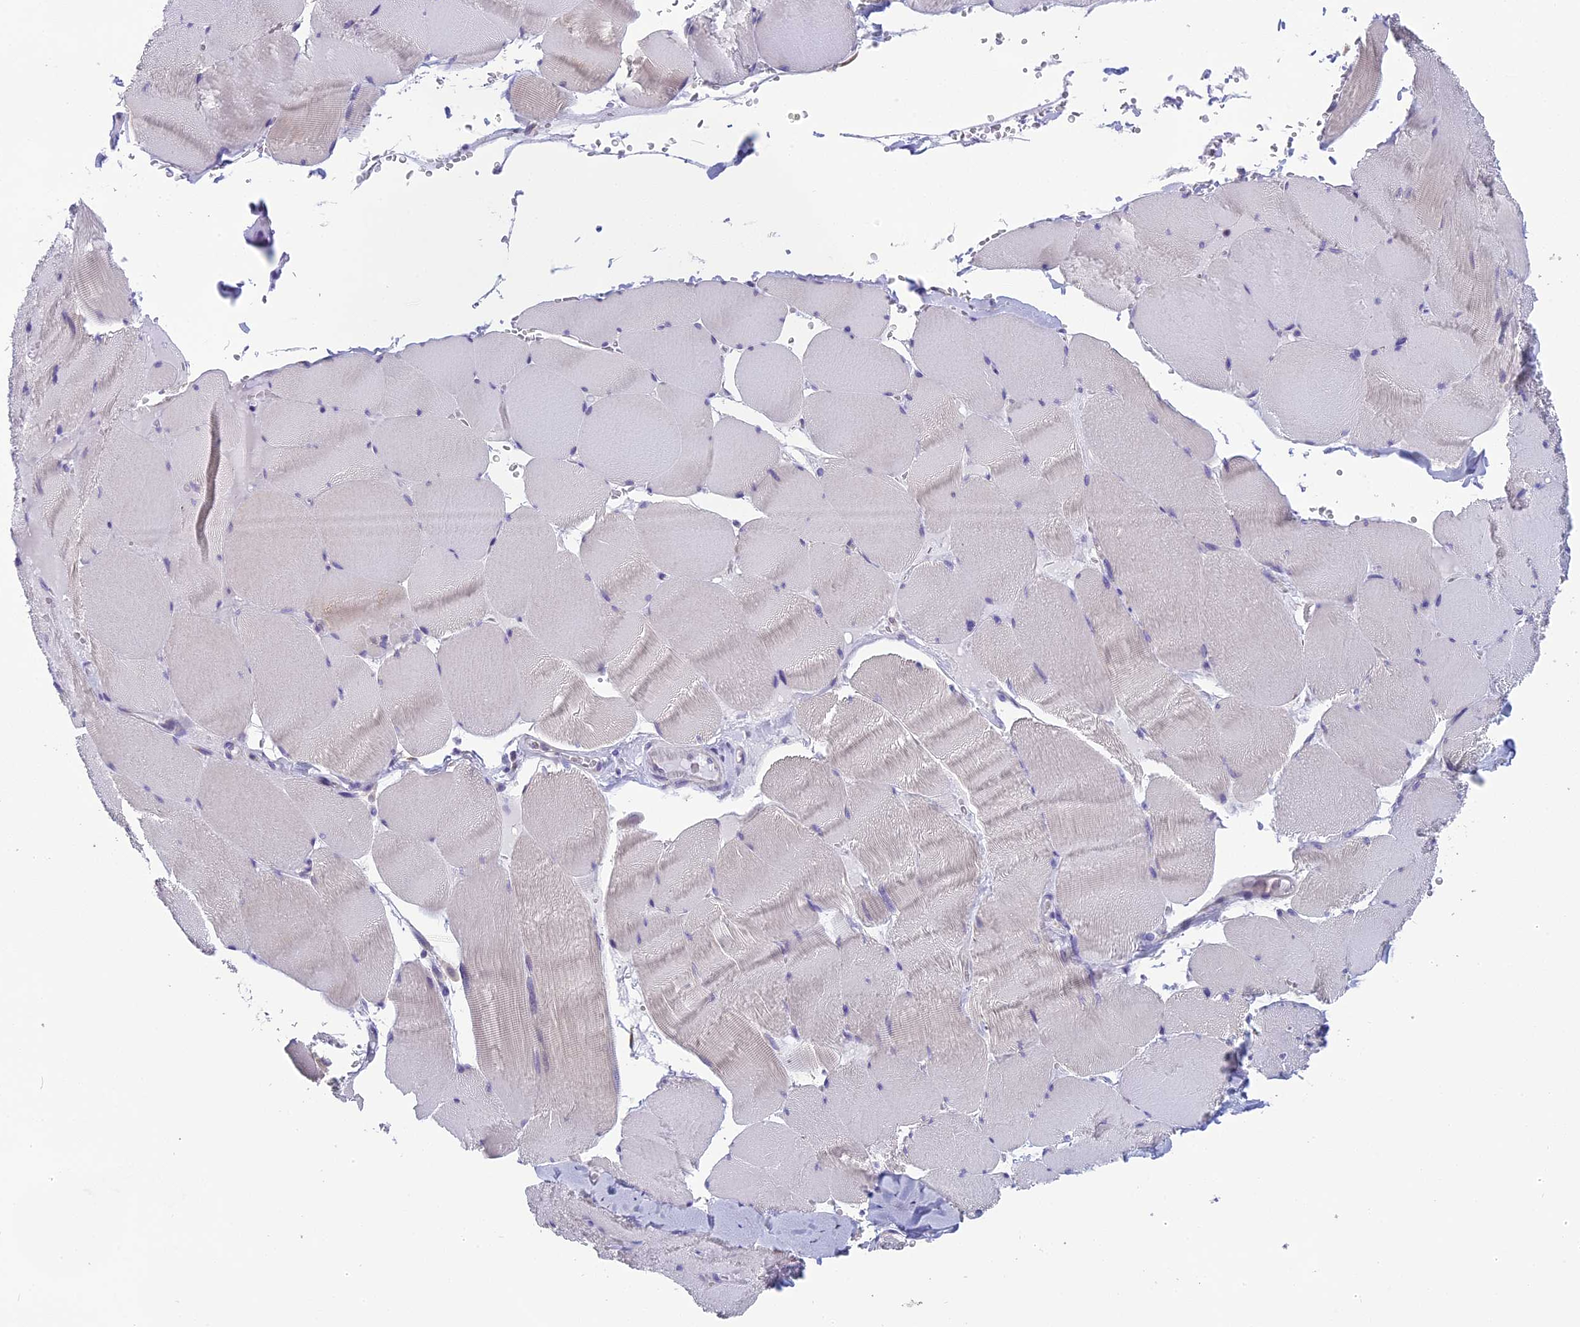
{"staining": {"intensity": "negative", "quantity": "none", "location": "none"}, "tissue": "skeletal muscle", "cell_type": "Myocytes", "image_type": "normal", "snomed": [{"axis": "morphology", "description": "Normal tissue, NOS"}, {"axis": "topography", "description": "Skeletal muscle"}, {"axis": "topography", "description": "Head-Neck"}], "caption": "Myocytes show no significant protein positivity in normal skeletal muscle. (Brightfield microscopy of DAB IHC at high magnification).", "gene": "ARHGEF37", "patient": {"sex": "male", "age": 66}}